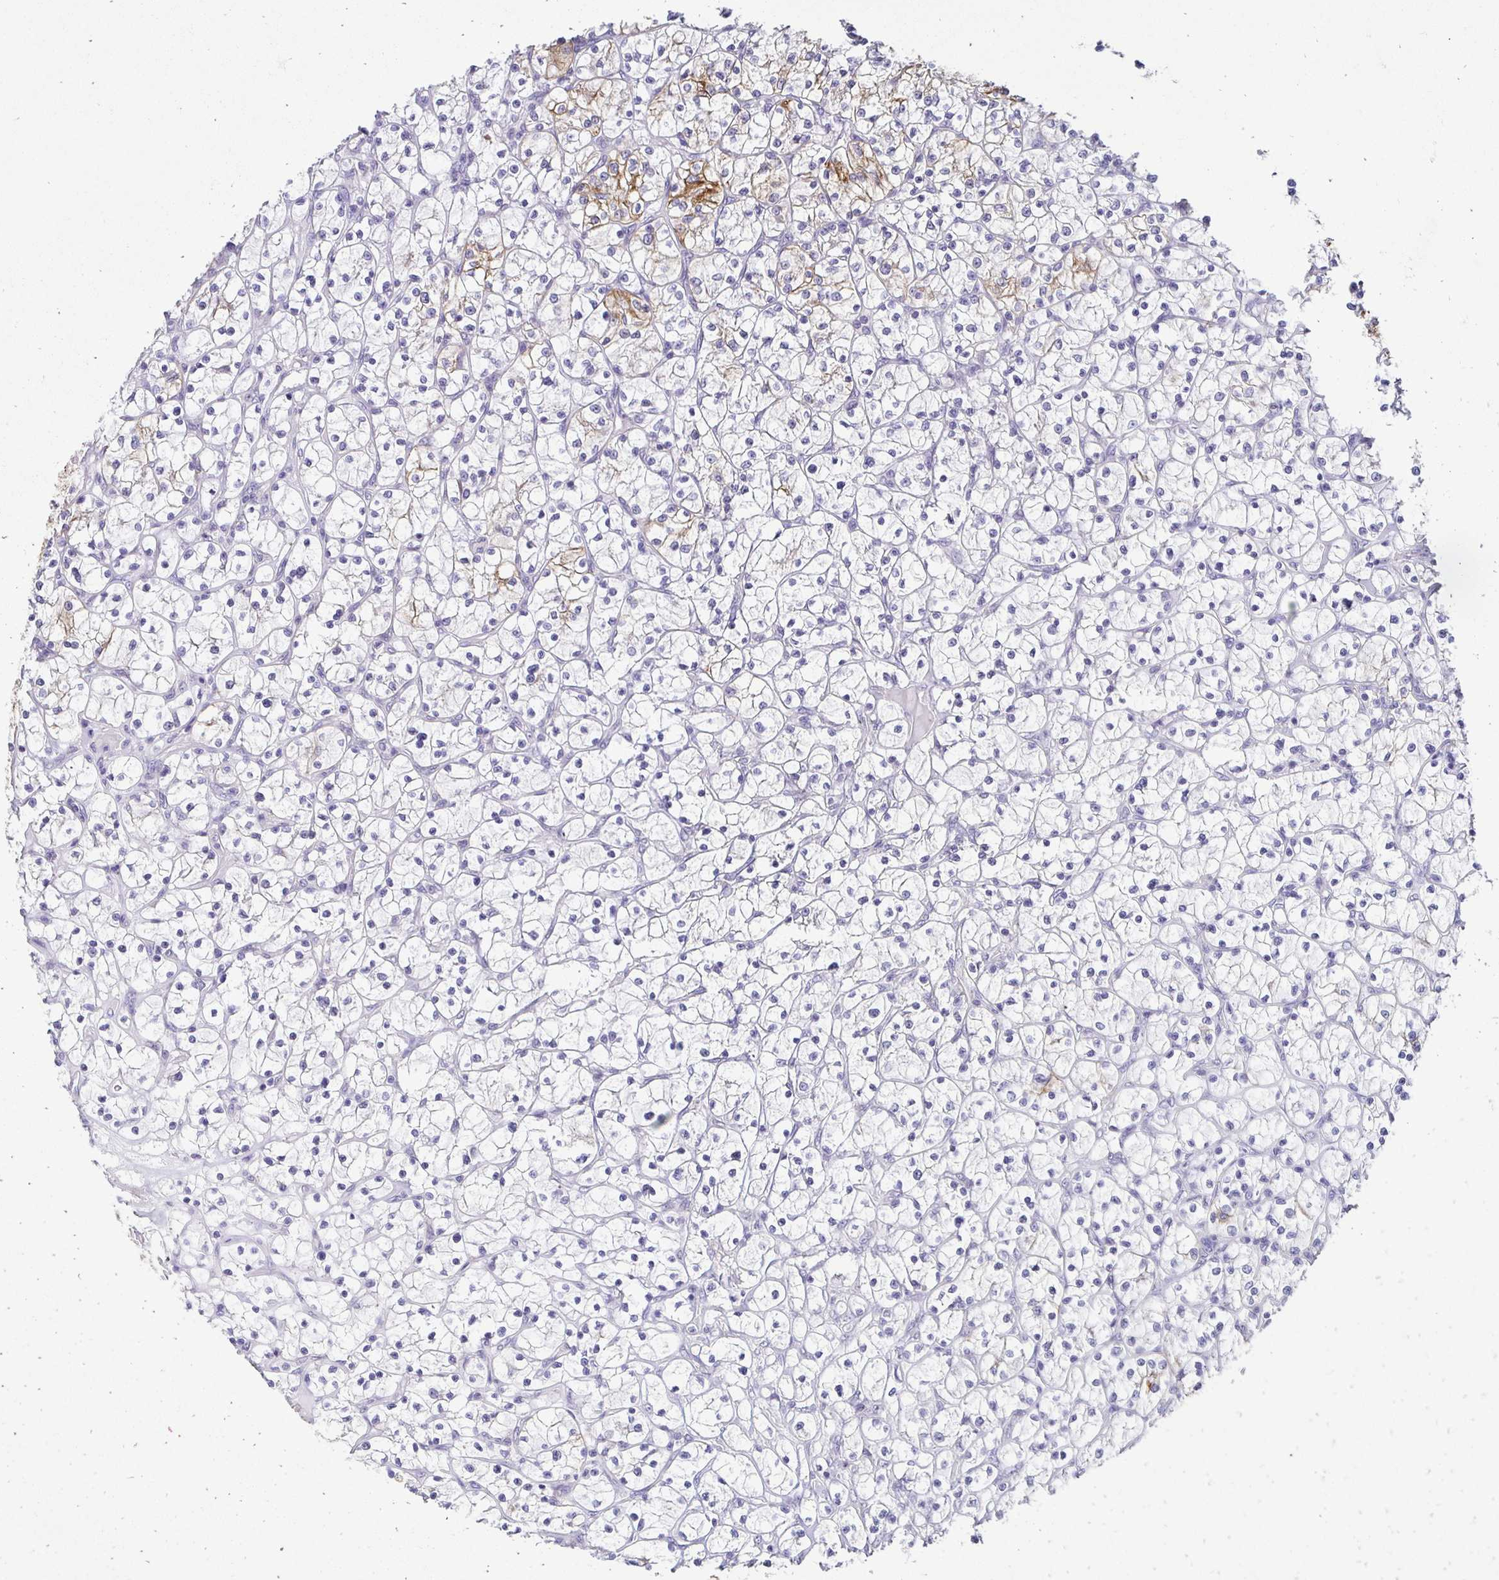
{"staining": {"intensity": "strong", "quantity": "<25%", "location": "cytoplasmic/membranous"}, "tissue": "renal cancer", "cell_type": "Tumor cells", "image_type": "cancer", "snomed": [{"axis": "morphology", "description": "Adenocarcinoma, NOS"}, {"axis": "topography", "description": "Kidney"}], "caption": "Protein expression analysis of adenocarcinoma (renal) reveals strong cytoplasmic/membranous positivity in approximately <25% of tumor cells.", "gene": "C1QTNF2", "patient": {"sex": "female", "age": 64}}